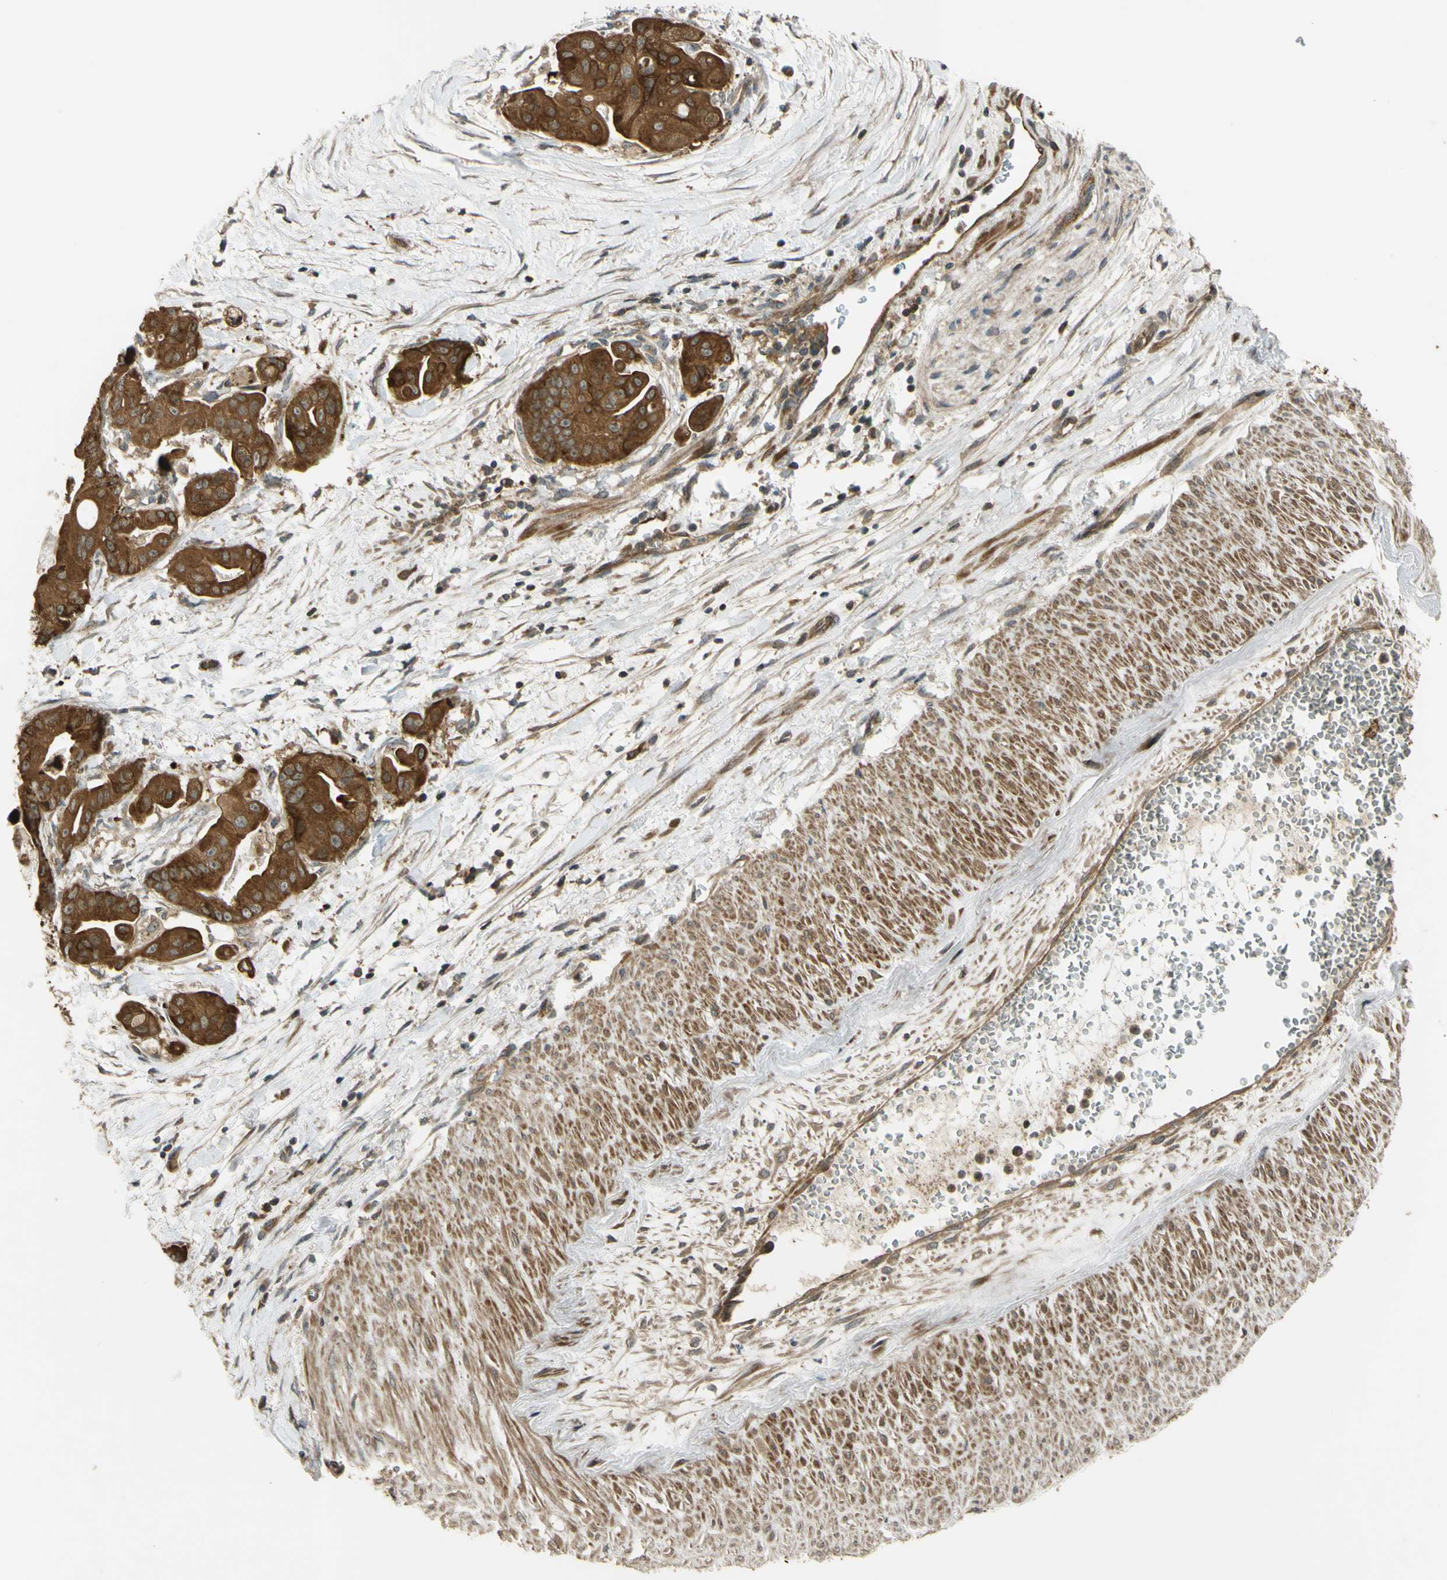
{"staining": {"intensity": "strong", "quantity": ">75%", "location": "cytoplasmic/membranous"}, "tissue": "pancreatic cancer", "cell_type": "Tumor cells", "image_type": "cancer", "snomed": [{"axis": "morphology", "description": "Adenocarcinoma, NOS"}, {"axis": "topography", "description": "Pancreas"}], "caption": "Pancreatic adenocarcinoma stained for a protein (brown) exhibits strong cytoplasmic/membranous positive staining in about >75% of tumor cells.", "gene": "FLII", "patient": {"sex": "female", "age": 75}}